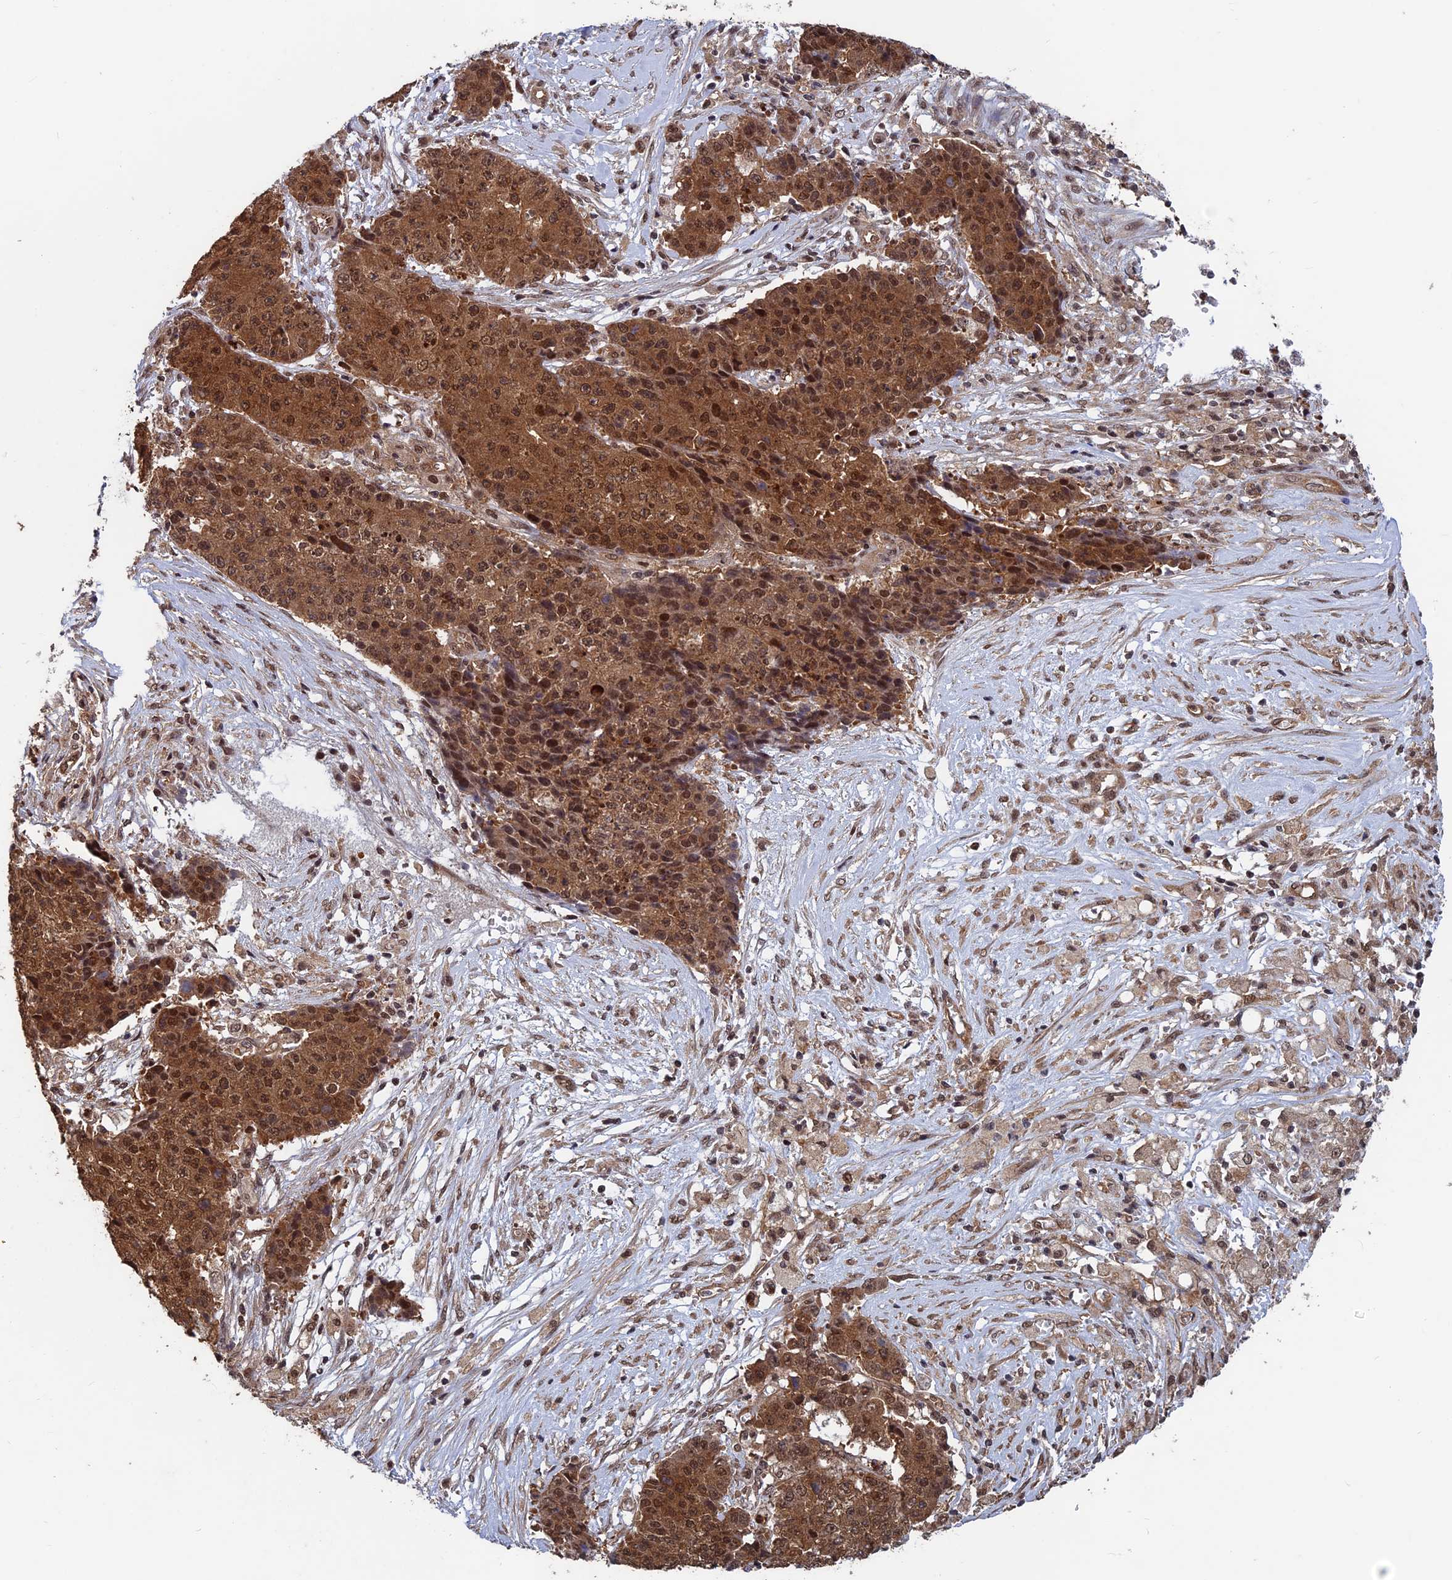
{"staining": {"intensity": "strong", "quantity": ">75%", "location": "cytoplasmic/membranous,nuclear"}, "tissue": "ovarian cancer", "cell_type": "Tumor cells", "image_type": "cancer", "snomed": [{"axis": "morphology", "description": "Carcinoma, endometroid"}, {"axis": "topography", "description": "Ovary"}], "caption": "An image of ovarian endometroid carcinoma stained for a protein demonstrates strong cytoplasmic/membranous and nuclear brown staining in tumor cells.", "gene": "FAM53C", "patient": {"sex": "female", "age": 42}}